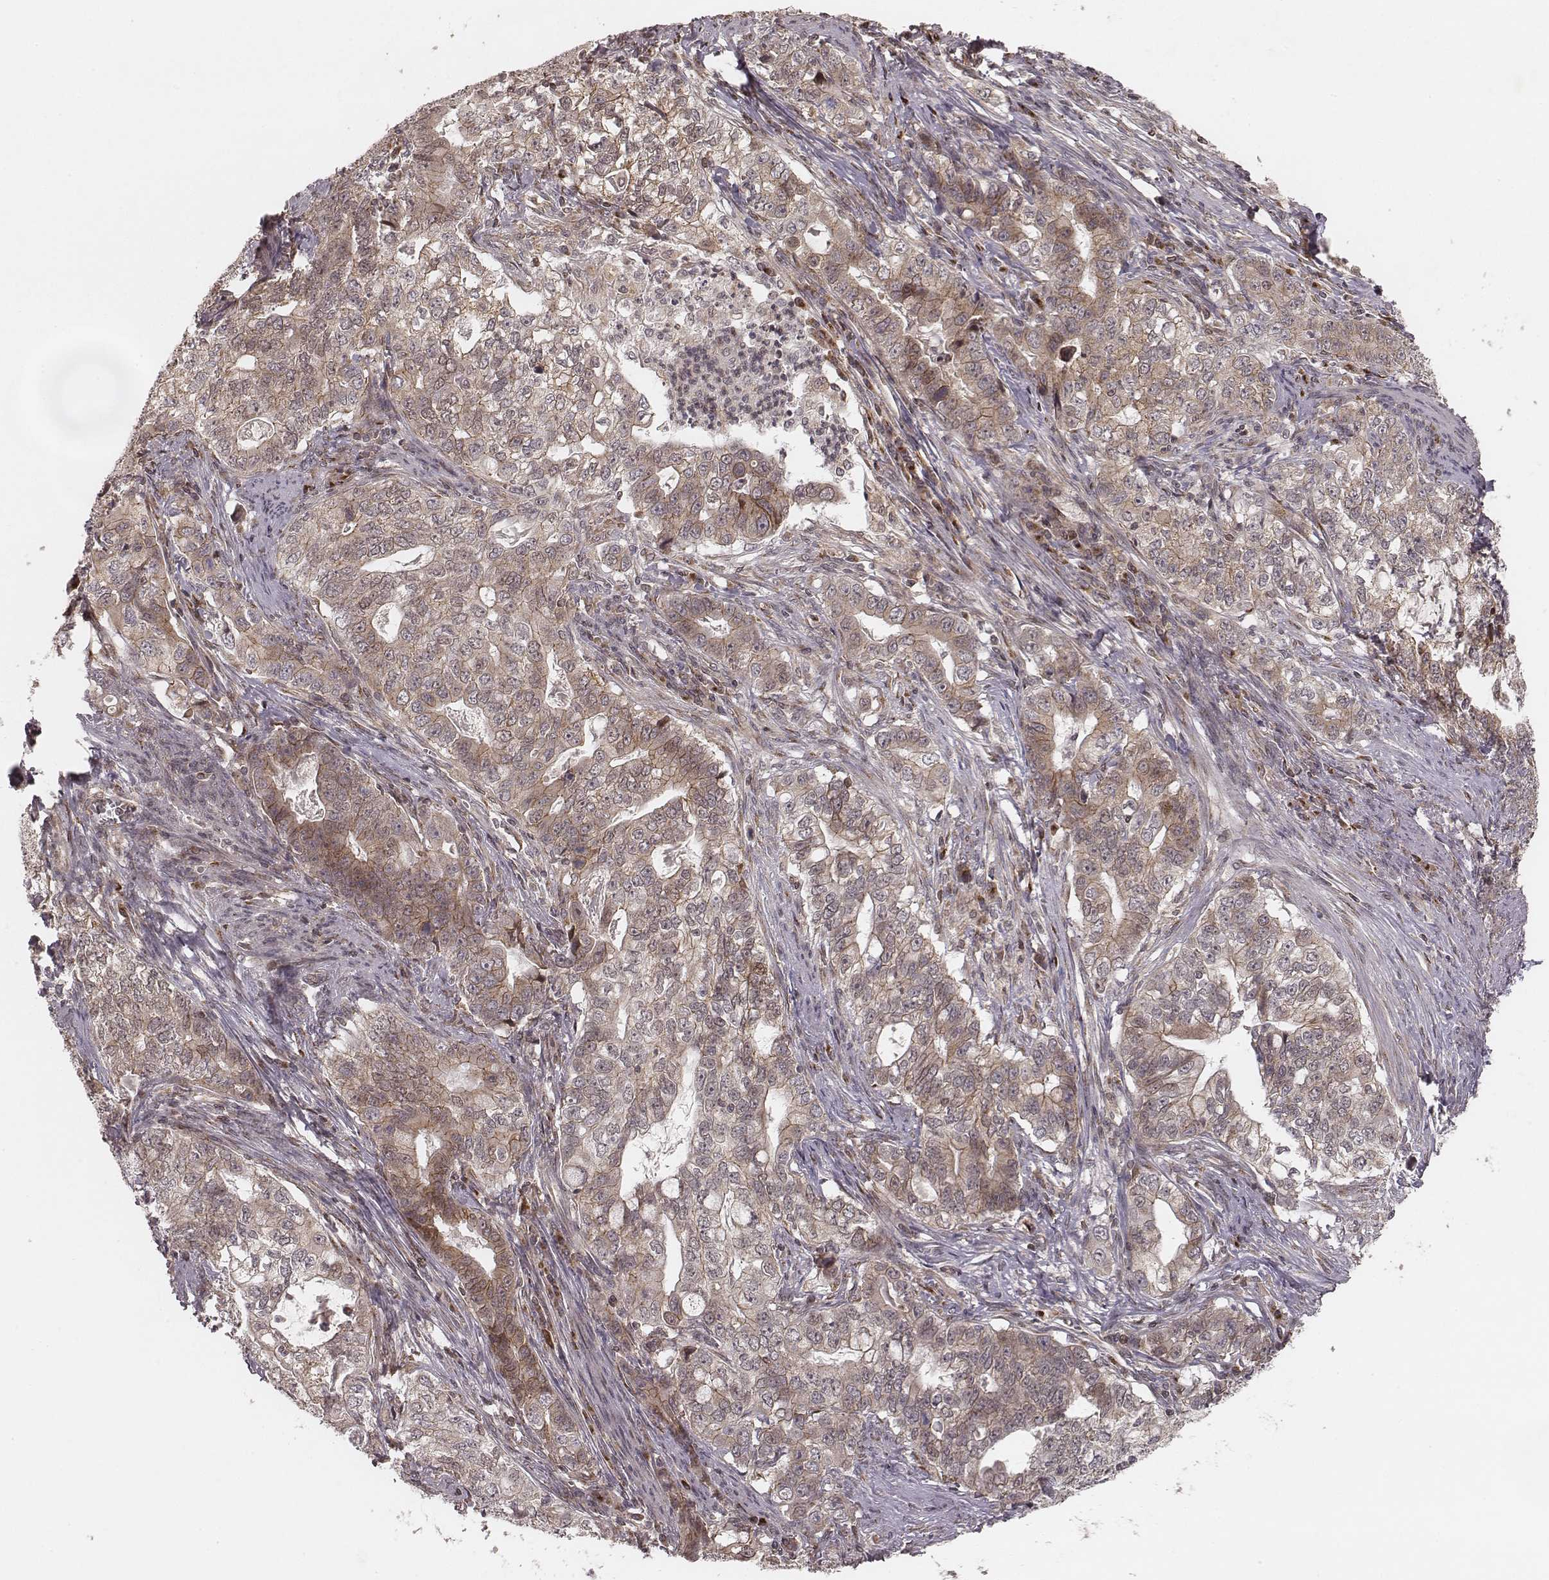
{"staining": {"intensity": "moderate", "quantity": ">75%", "location": "cytoplasmic/membranous"}, "tissue": "stomach cancer", "cell_type": "Tumor cells", "image_type": "cancer", "snomed": [{"axis": "morphology", "description": "Adenocarcinoma, NOS"}, {"axis": "topography", "description": "Stomach, lower"}], "caption": "IHC staining of stomach cancer, which reveals medium levels of moderate cytoplasmic/membranous positivity in approximately >75% of tumor cells indicating moderate cytoplasmic/membranous protein positivity. The staining was performed using DAB (brown) for protein detection and nuclei were counterstained in hematoxylin (blue).", "gene": "MYO19", "patient": {"sex": "female", "age": 72}}